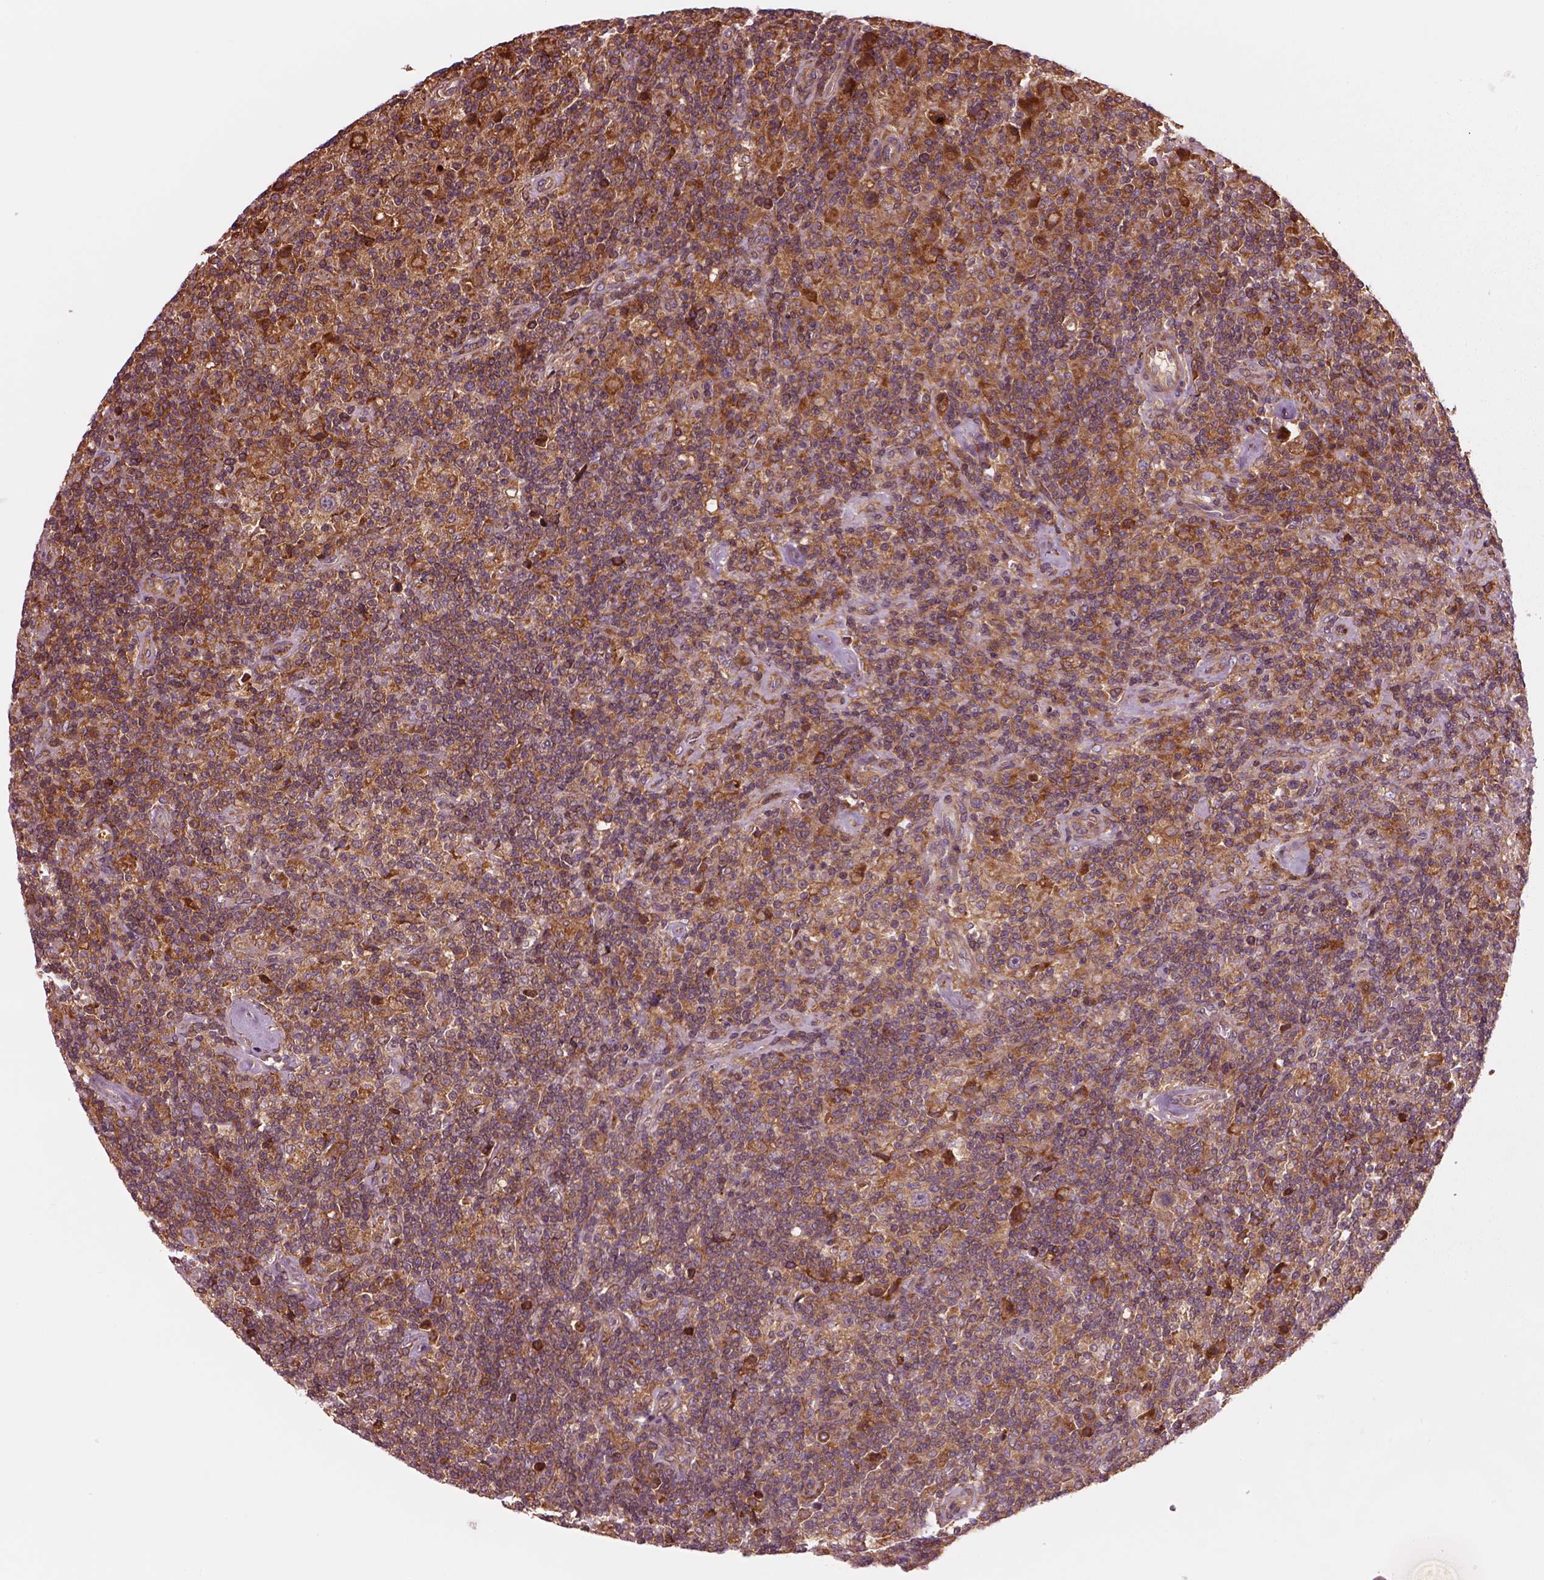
{"staining": {"intensity": "negative", "quantity": "none", "location": "none"}, "tissue": "lymphoma", "cell_type": "Tumor cells", "image_type": "cancer", "snomed": [{"axis": "morphology", "description": "Hodgkin's disease, NOS"}, {"axis": "topography", "description": "Lymph node"}], "caption": "The IHC photomicrograph has no significant positivity in tumor cells of lymphoma tissue. (Brightfield microscopy of DAB (3,3'-diaminobenzidine) IHC at high magnification).", "gene": "ASCC2", "patient": {"sex": "male", "age": 70}}